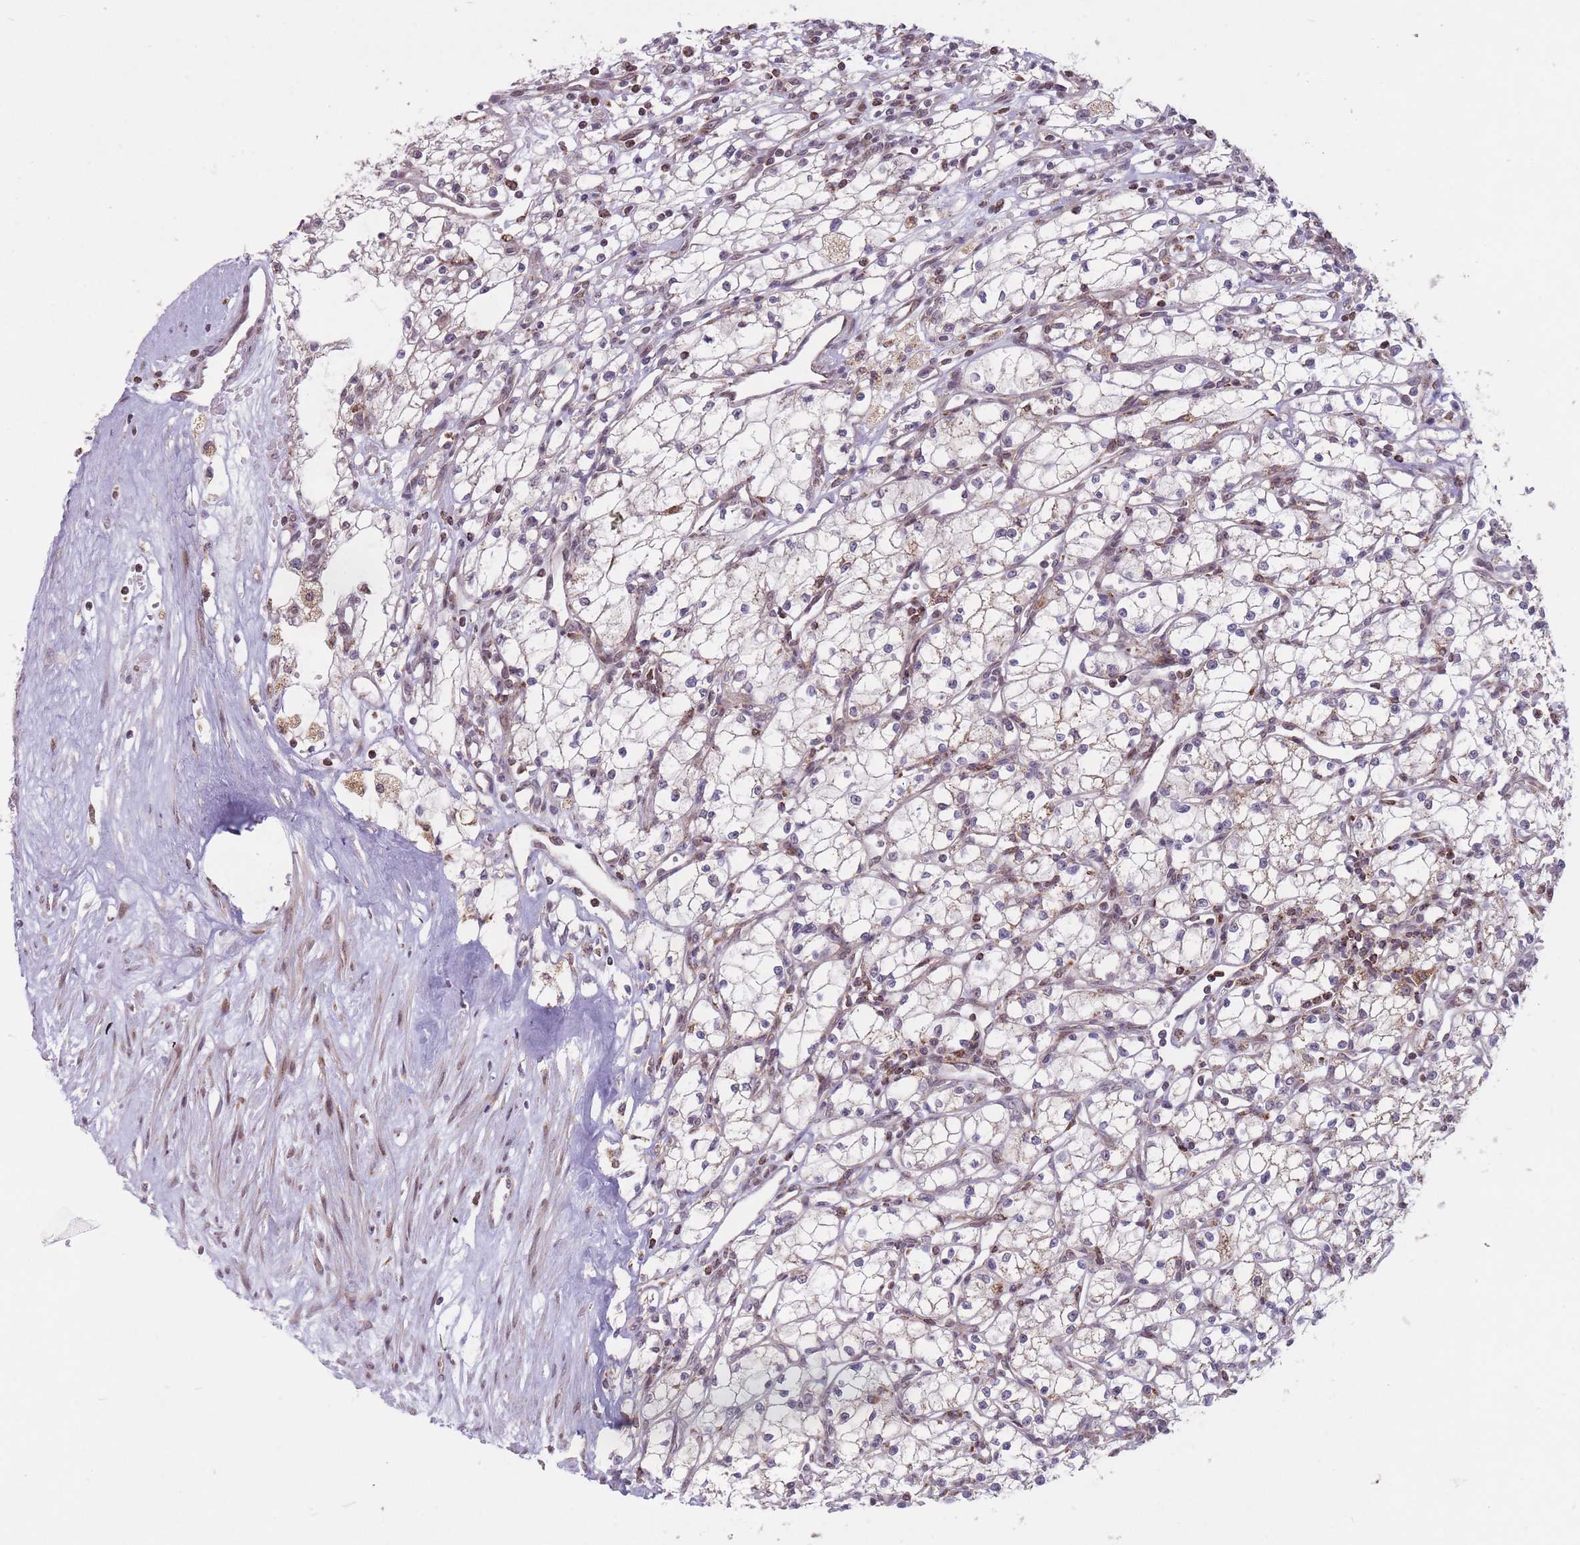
{"staining": {"intensity": "moderate", "quantity": "<25%", "location": "nuclear"}, "tissue": "renal cancer", "cell_type": "Tumor cells", "image_type": "cancer", "snomed": [{"axis": "morphology", "description": "Adenocarcinoma, NOS"}, {"axis": "topography", "description": "Kidney"}], "caption": "A low amount of moderate nuclear staining is present in approximately <25% of tumor cells in renal cancer tissue.", "gene": "DPYSL4", "patient": {"sex": "male", "age": 59}}